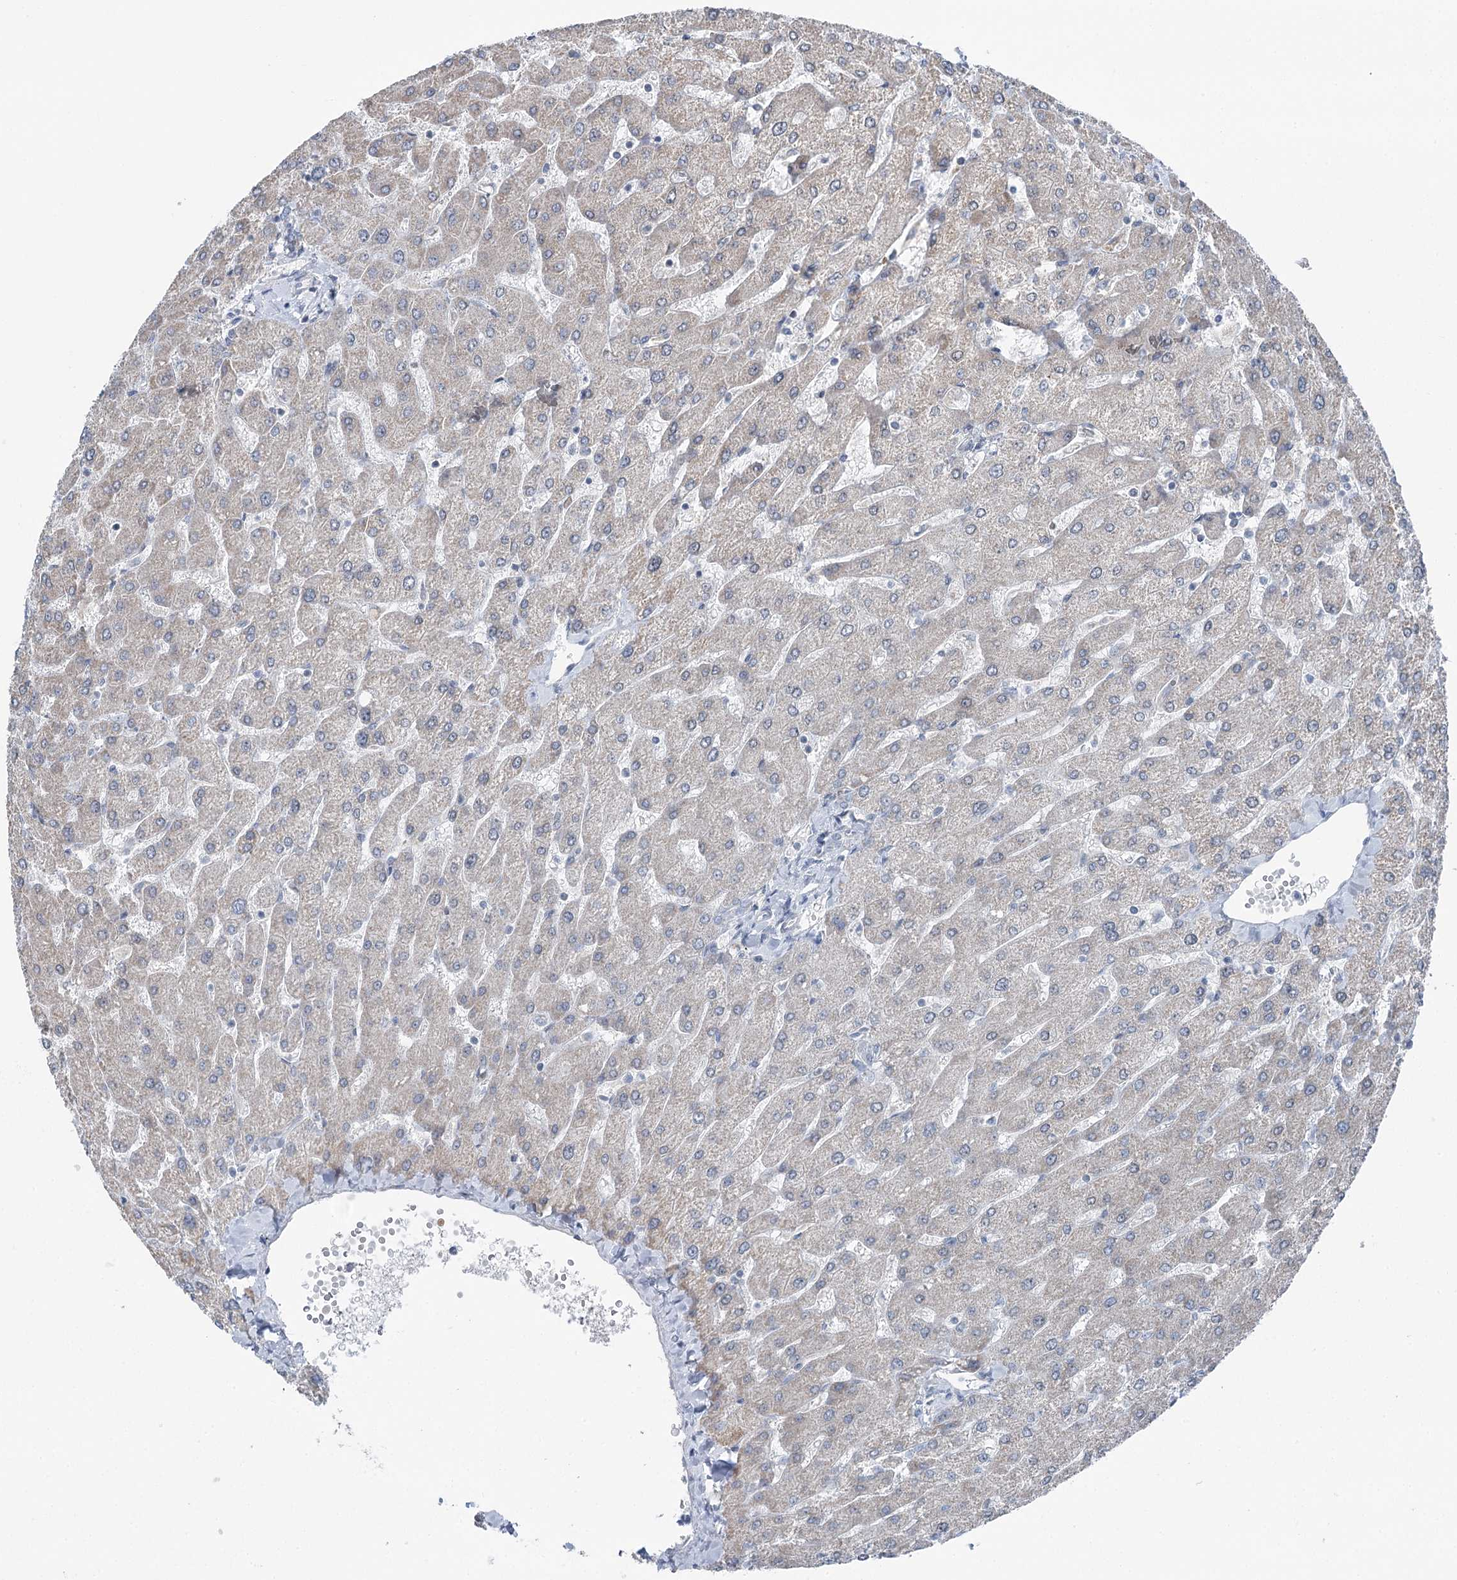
{"staining": {"intensity": "negative", "quantity": "none", "location": "none"}, "tissue": "liver", "cell_type": "Cholangiocytes", "image_type": "normal", "snomed": [{"axis": "morphology", "description": "Normal tissue, NOS"}, {"axis": "topography", "description": "Liver"}], "caption": "Immunohistochemistry (IHC) micrograph of unremarkable human liver stained for a protein (brown), which exhibits no positivity in cholangiocytes.", "gene": "STEEP1", "patient": {"sex": "male", "age": 55}}